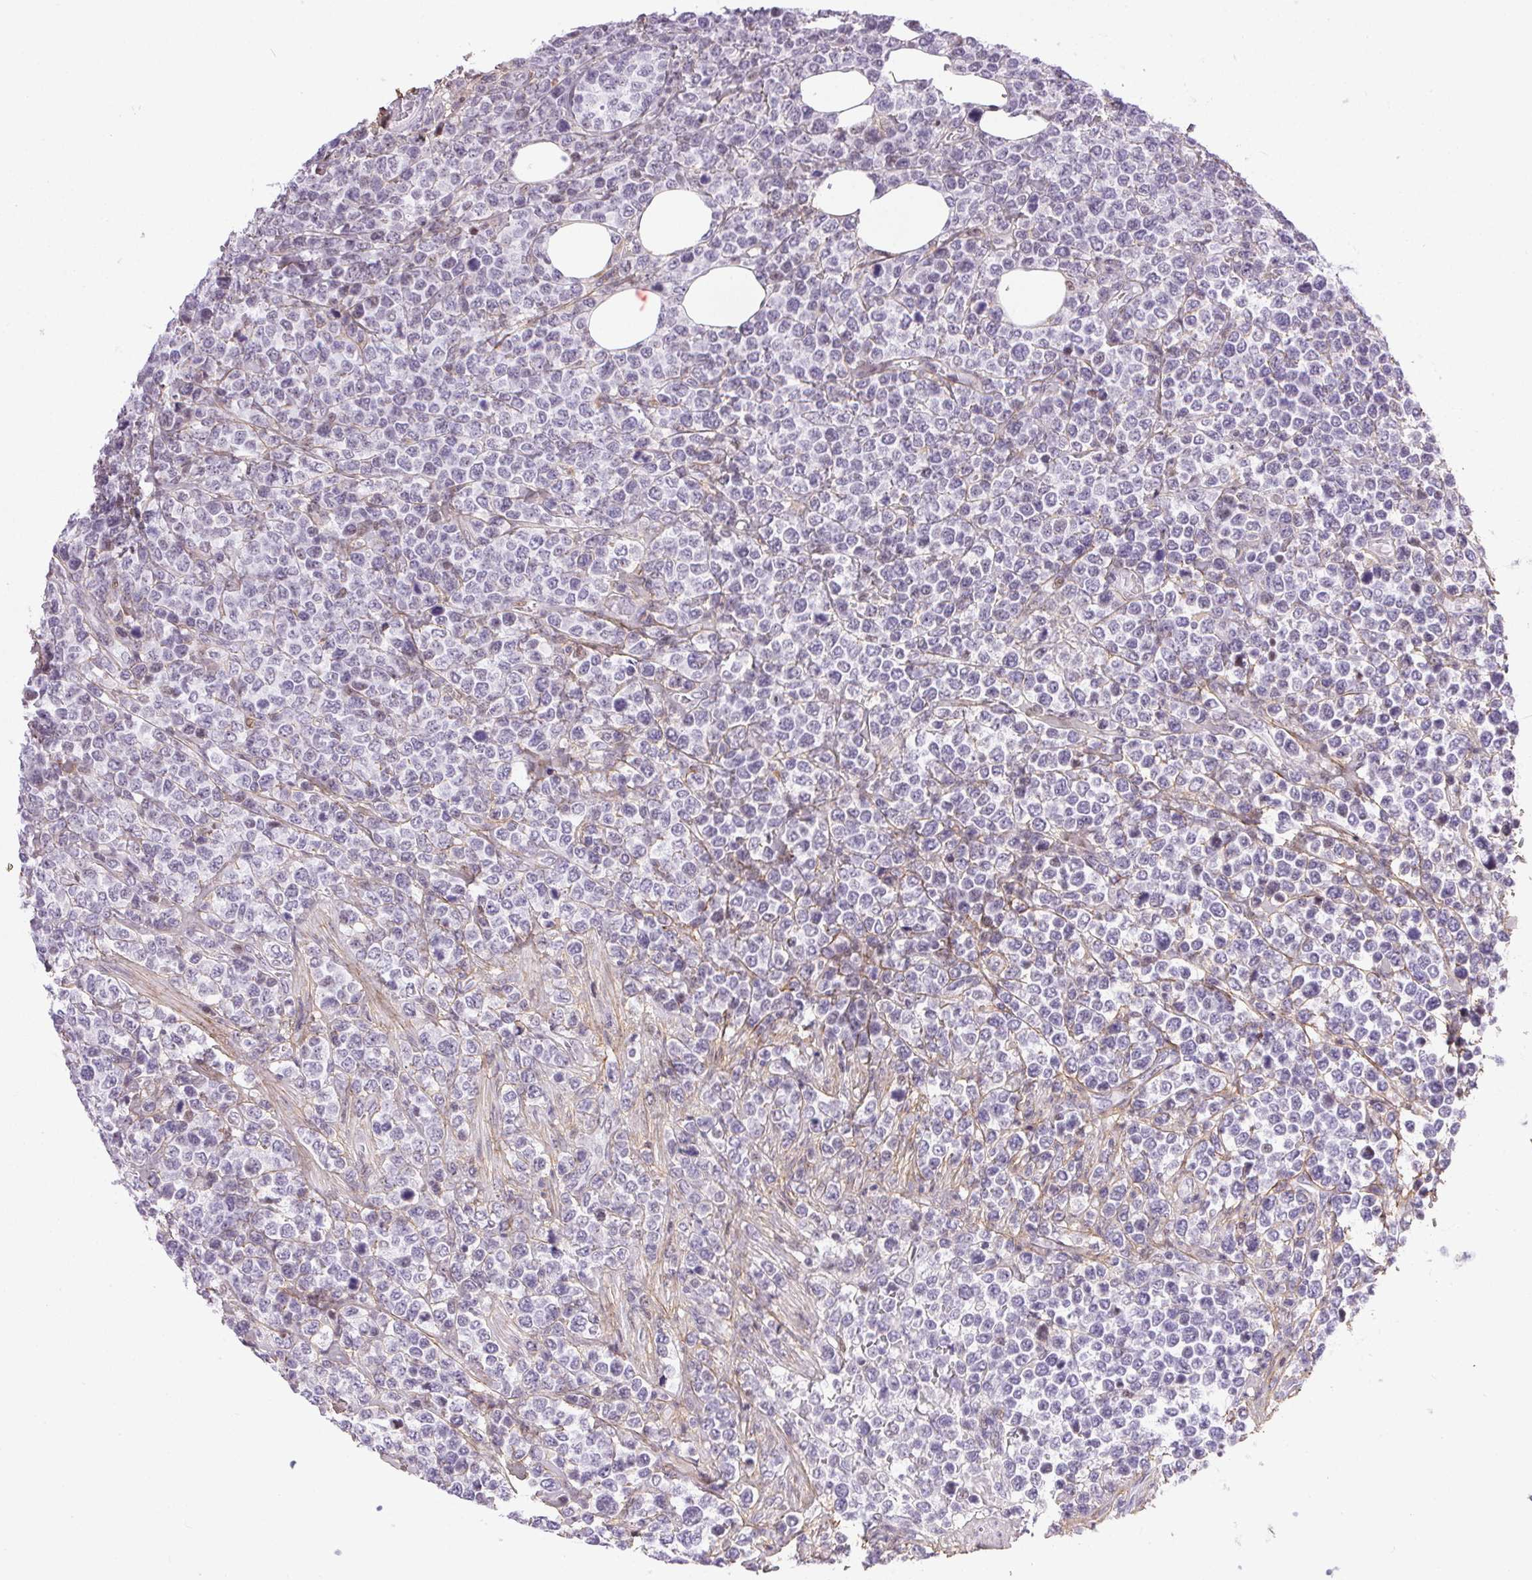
{"staining": {"intensity": "negative", "quantity": "none", "location": "none"}, "tissue": "lymphoma", "cell_type": "Tumor cells", "image_type": "cancer", "snomed": [{"axis": "morphology", "description": "Malignant lymphoma, non-Hodgkin's type, High grade"}, {"axis": "topography", "description": "Soft tissue"}], "caption": "High-grade malignant lymphoma, non-Hodgkin's type stained for a protein using IHC exhibits no expression tumor cells.", "gene": "PDZD2", "patient": {"sex": "female", "age": 56}}